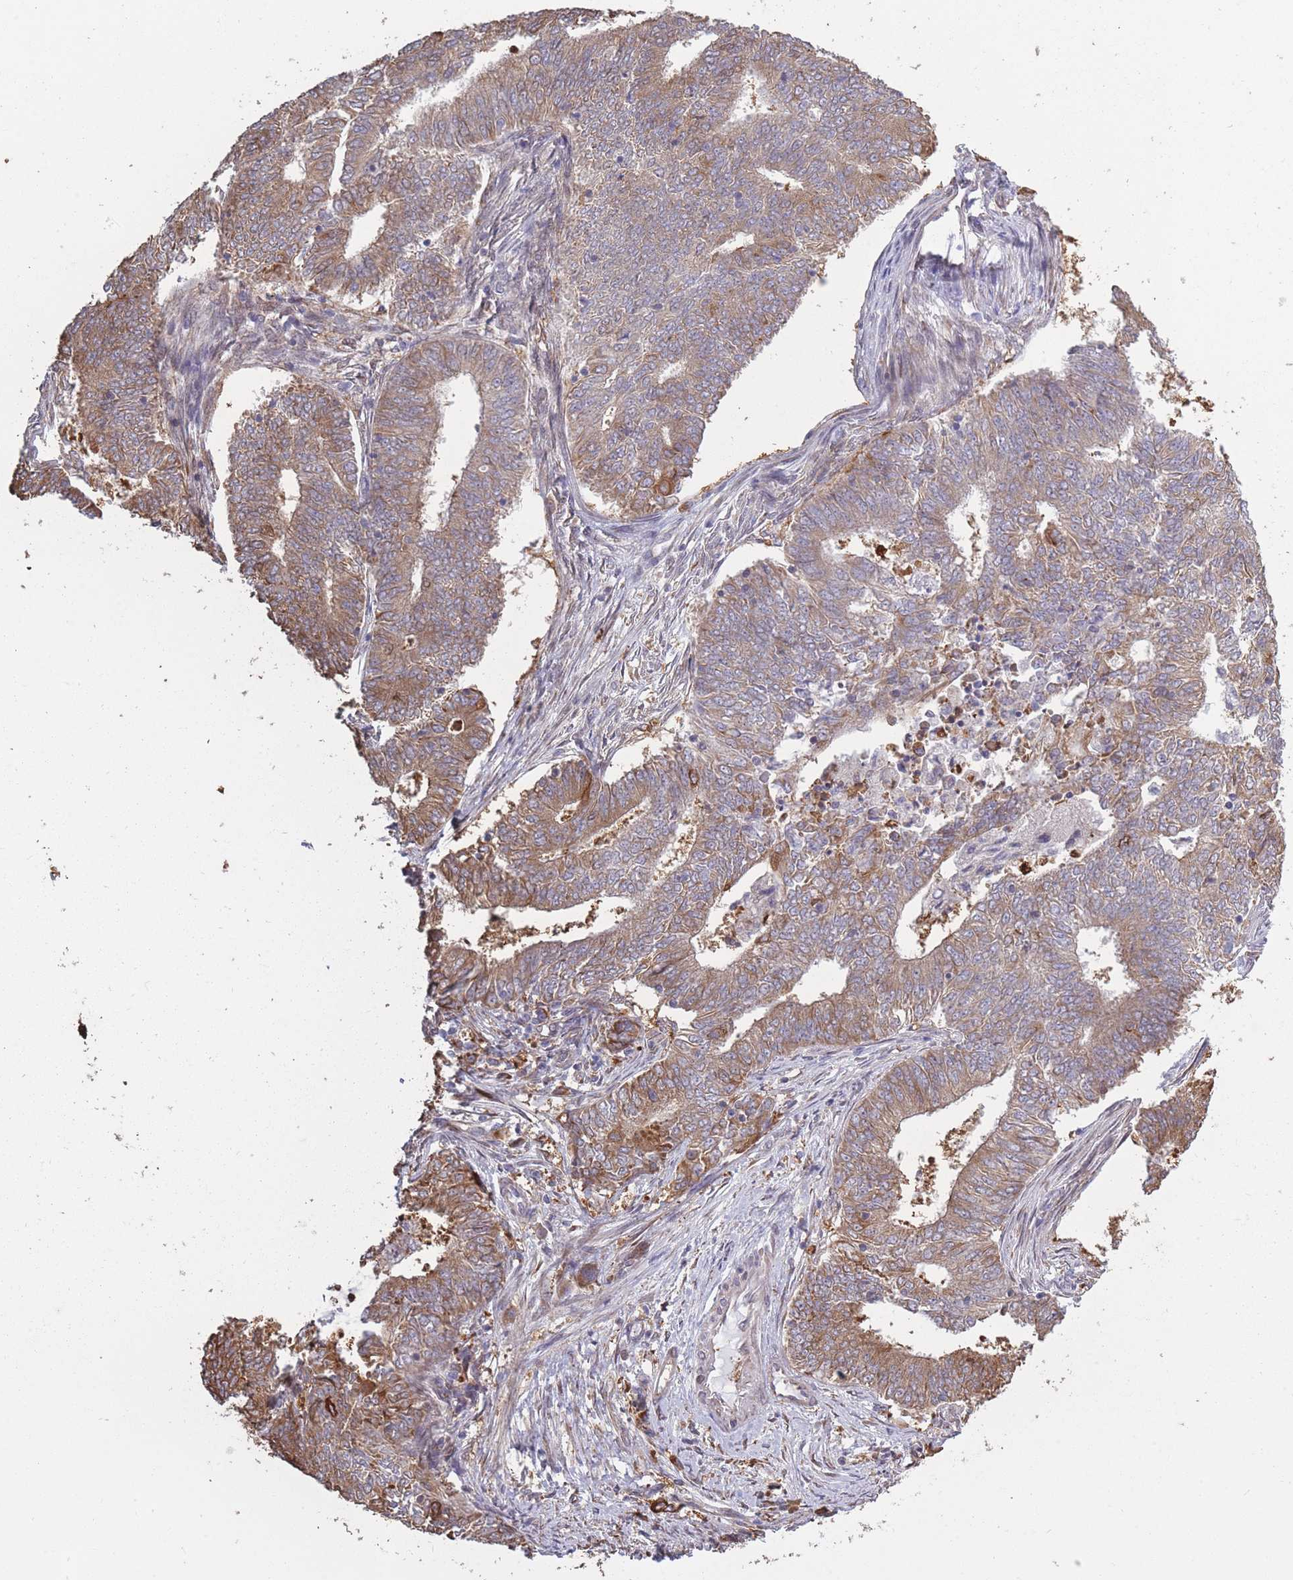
{"staining": {"intensity": "moderate", "quantity": ">75%", "location": "cytoplasmic/membranous"}, "tissue": "endometrial cancer", "cell_type": "Tumor cells", "image_type": "cancer", "snomed": [{"axis": "morphology", "description": "Adenocarcinoma, NOS"}, {"axis": "topography", "description": "Endometrium"}], "caption": "This histopathology image demonstrates adenocarcinoma (endometrial) stained with immunohistochemistry (IHC) to label a protein in brown. The cytoplasmic/membranous of tumor cells show moderate positivity for the protein. Nuclei are counter-stained blue.", "gene": "ARL13B", "patient": {"sex": "female", "age": 62}}